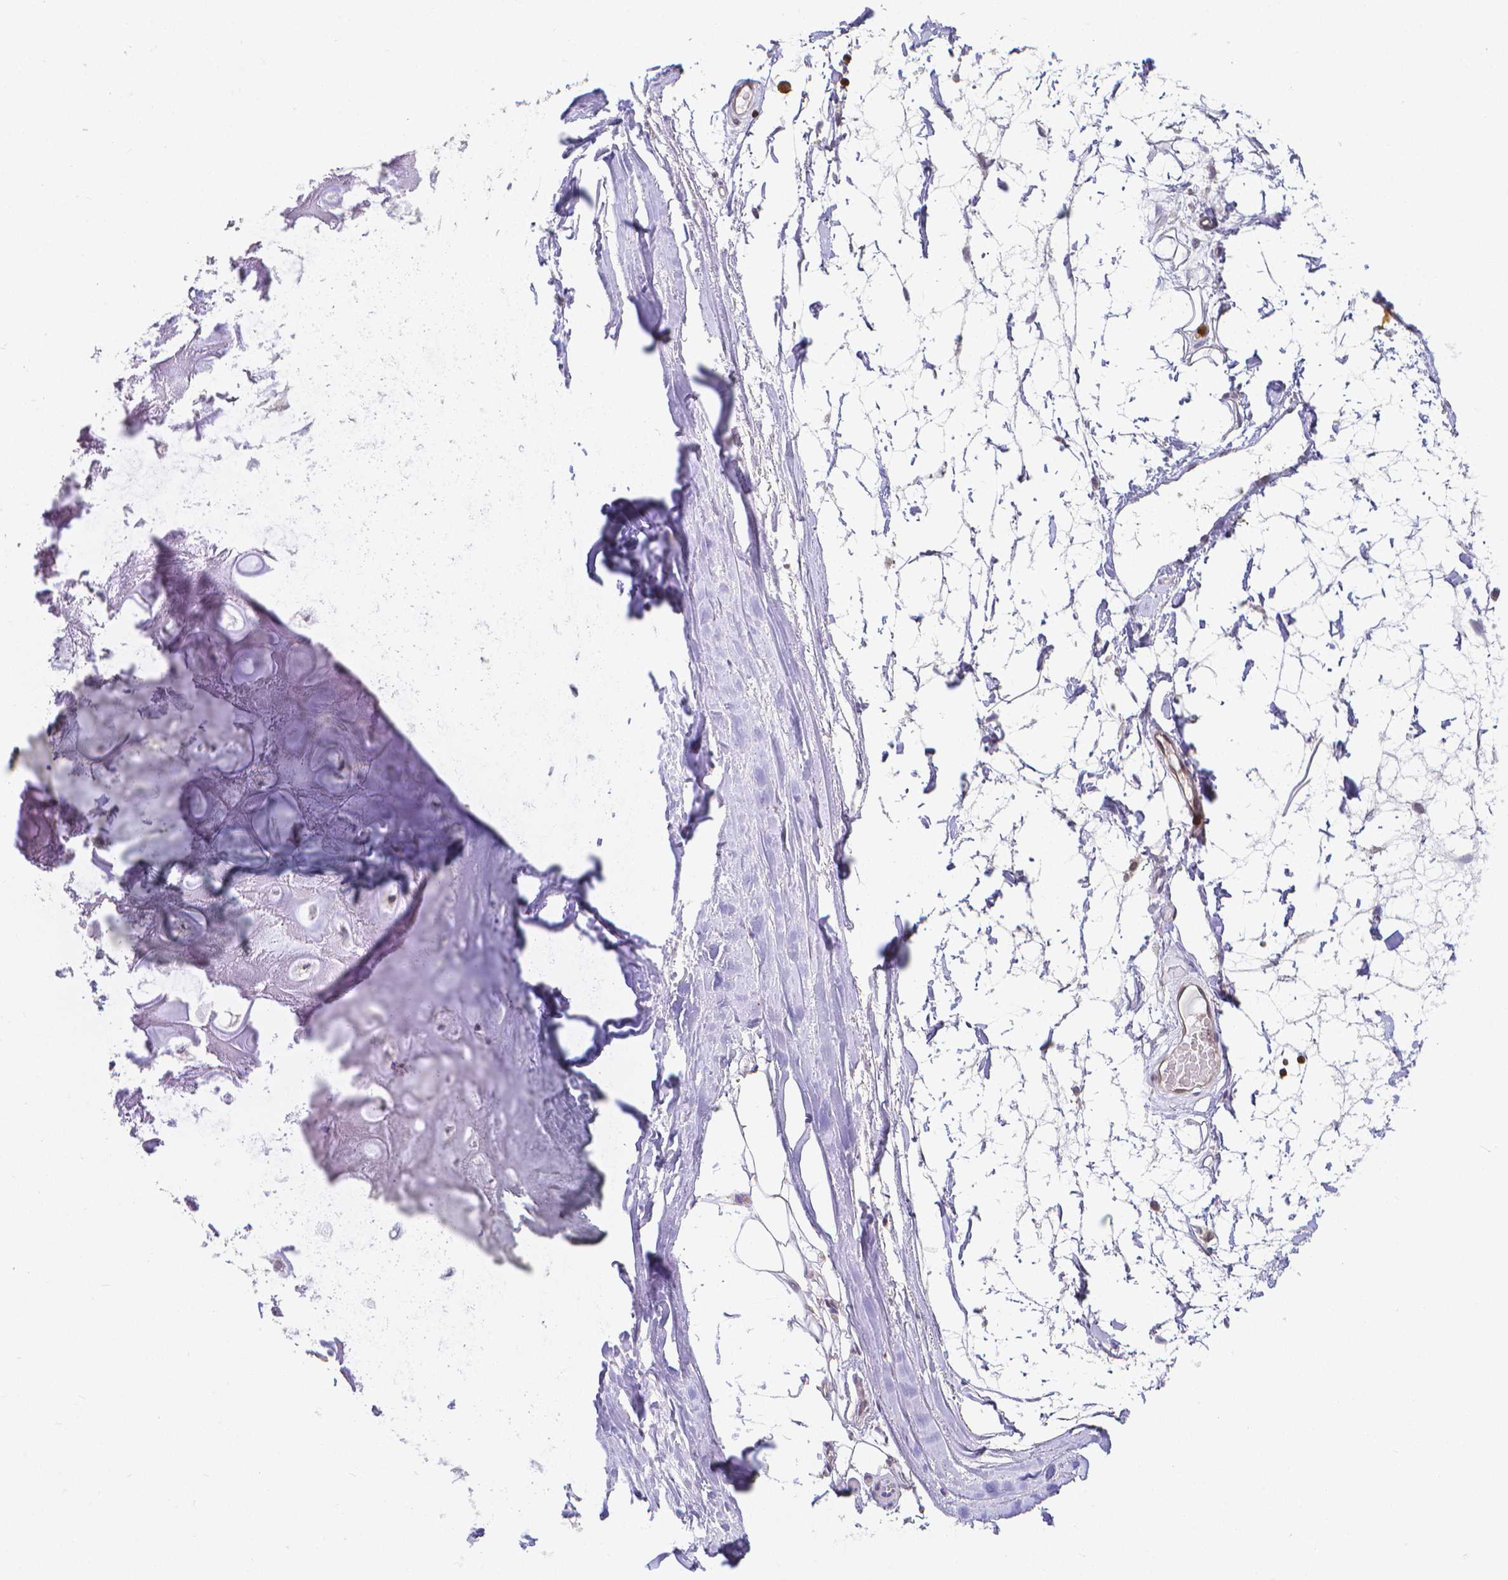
{"staining": {"intensity": "negative", "quantity": "none", "location": "none"}, "tissue": "adipose tissue", "cell_type": "Adipocytes", "image_type": "normal", "snomed": [{"axis": "morphology", "description": "Normal tissue, NOS"}, {"axis": "topography", "description": "Lymph node"}, {"axis": "topography", "description": "Cartilage tissue"}, {"axis": "topography", "description": "Nasopharynx"}], "caption": "A high-resolution image shows immunohistochemistry (IHC) staining of benign adipose tissue, which reveals no significant staining in adipocytes. Brightfield microscopy of IHC stained with DAB (3,3'-diaminobenzidine) (brown) and hematoxylin (blue), captured at high magnification.", "gene": "COTL1", "patient": {"sex": "male", "age": 63}}